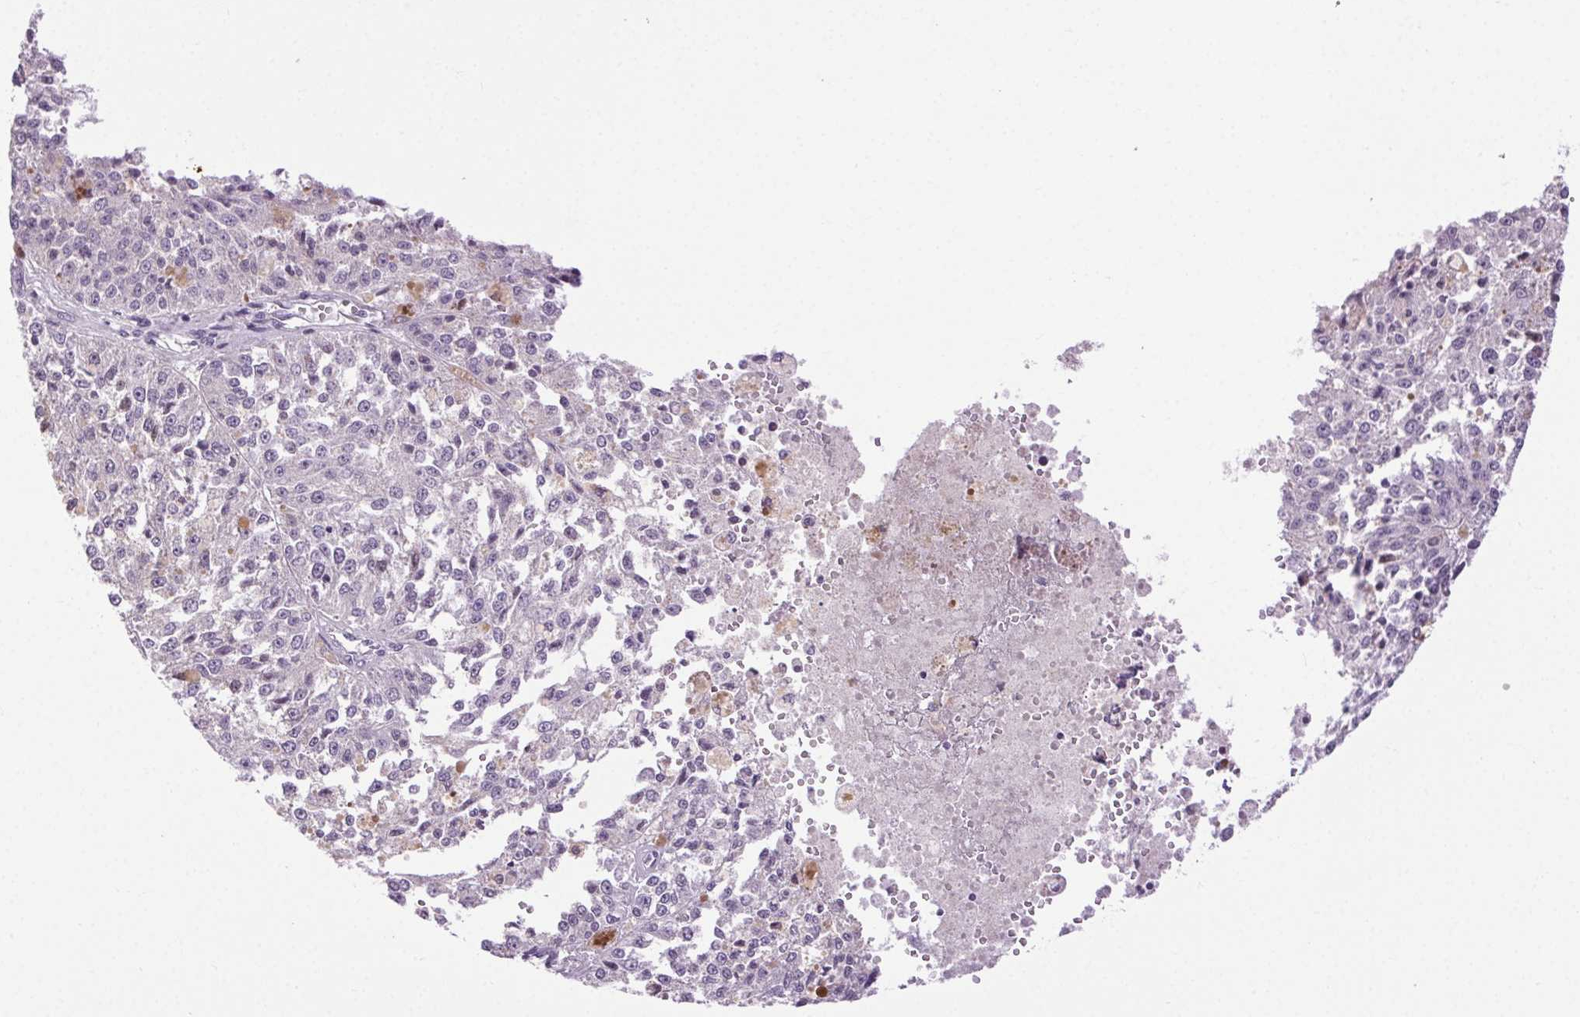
{"staining": {"intensity": "negative", "quantity": "none", "location": "none"}, "tissue": "melanoma", "cell_type": "Tumor cells", "image_type": "cancer", "snomed": [{"axis": "morphology", "description": "Malignant melanoma, Metastatic site"}, {"axis": "topography", "description": "Lymph node"}], "caption": "Immunohistochemical staining of malignant melanoma (metastatic site) displays no significant staining in tumor cells.", "gene": "SYT11", "patient": {"sex": "female", "age": 64}}